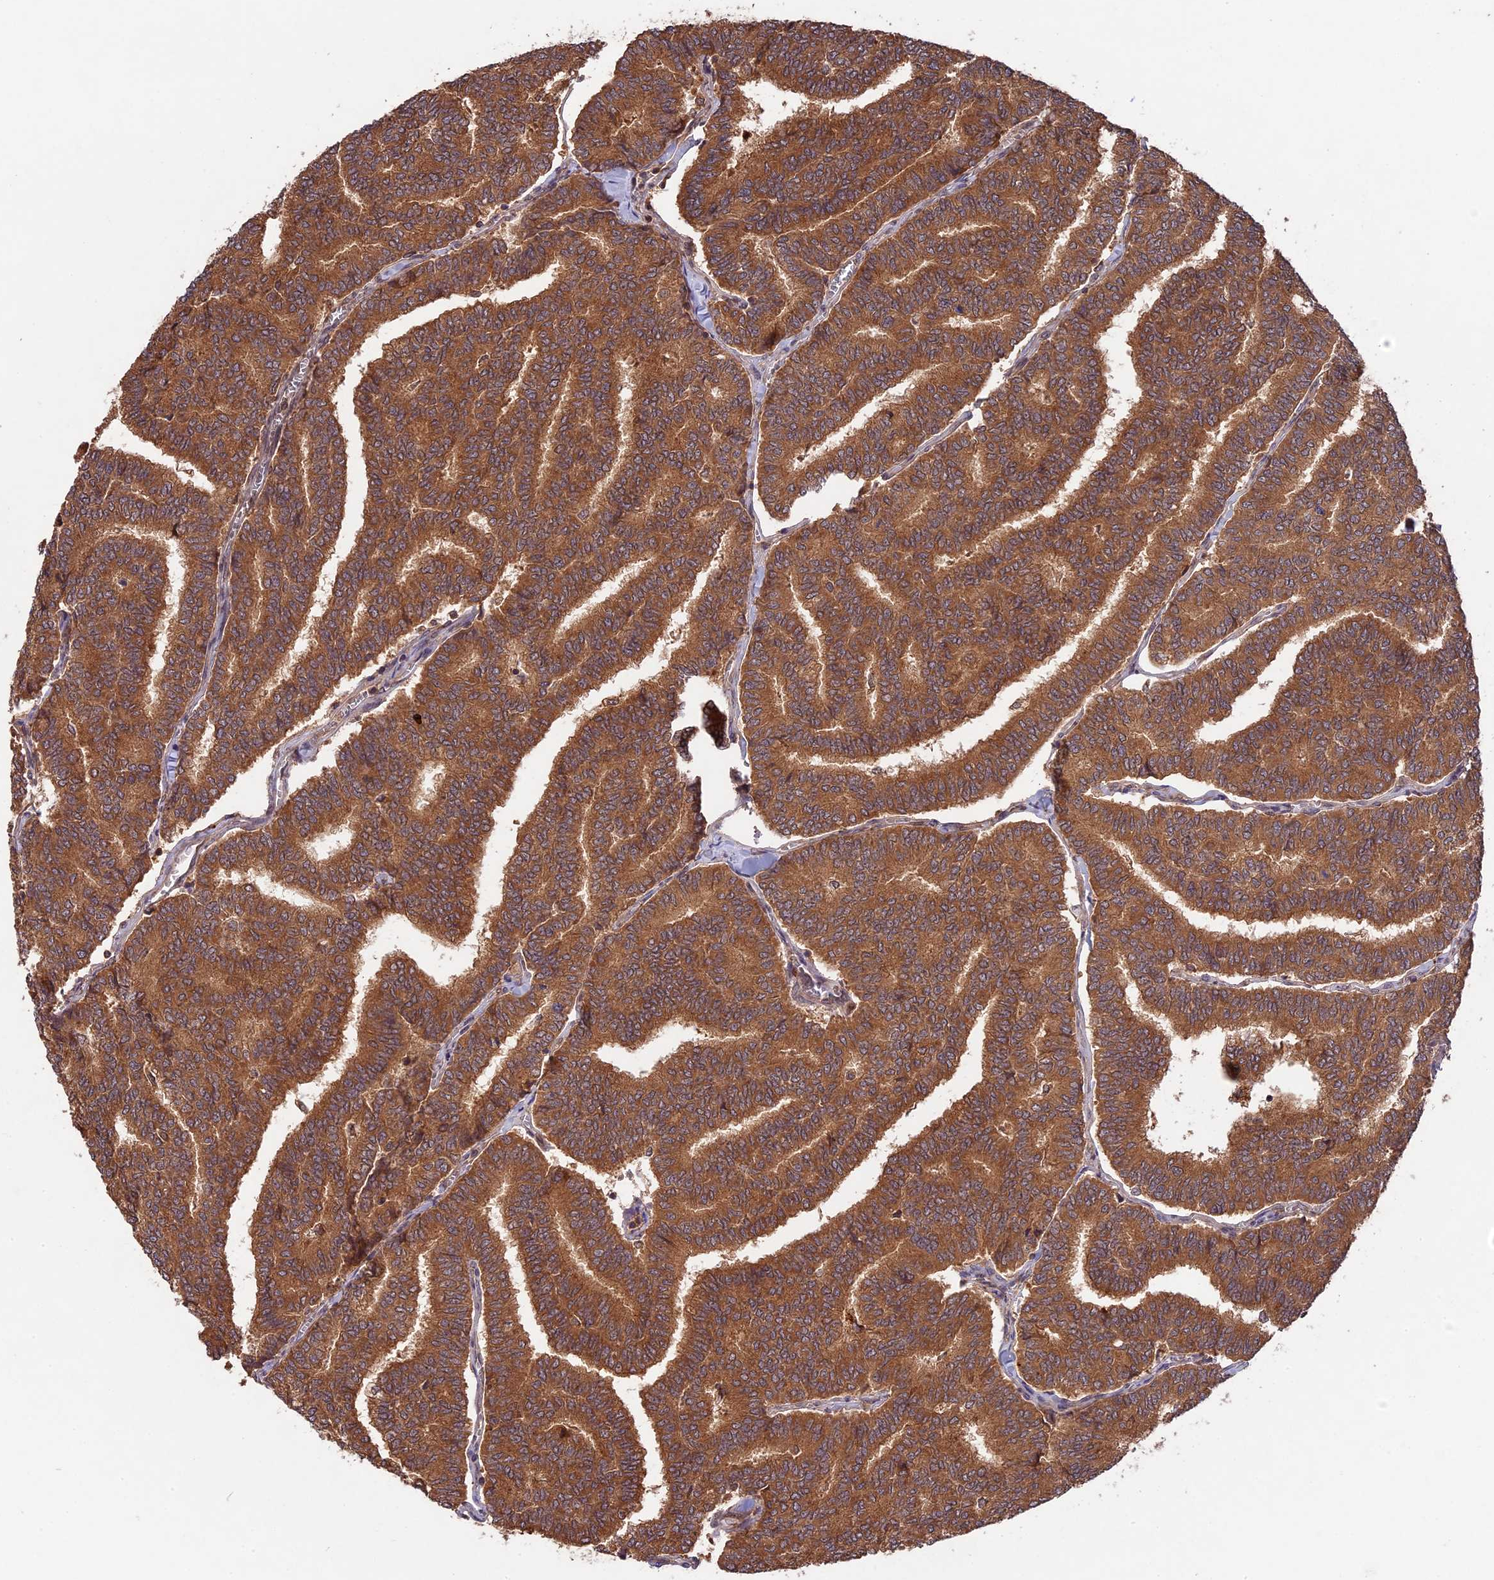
{"staining": {"intensity": "strong", "quantity": ">75%", "location": "cytoplasmic/membranous"}, "tissue": "thyroid cancer", "cell_type": "Tumor cells", "image_type": "cancer", "snomed": [{"axis": "morphology", "description": "Papillary adenocarcinoma, NOS"}, {"axis": "topography", "description": "Thyroid gland"}], "caption": "A high amount of strong cytoplasmic/membranous positivity is appreciated in about >75% of tumor cells in papillary adenocarcinoma (thyroid) tissue. The protein is shown in brown color, while the nuclei are stained blue.", "gene": "CHAC1", "patient": {"sex": "female", "age": 35}}